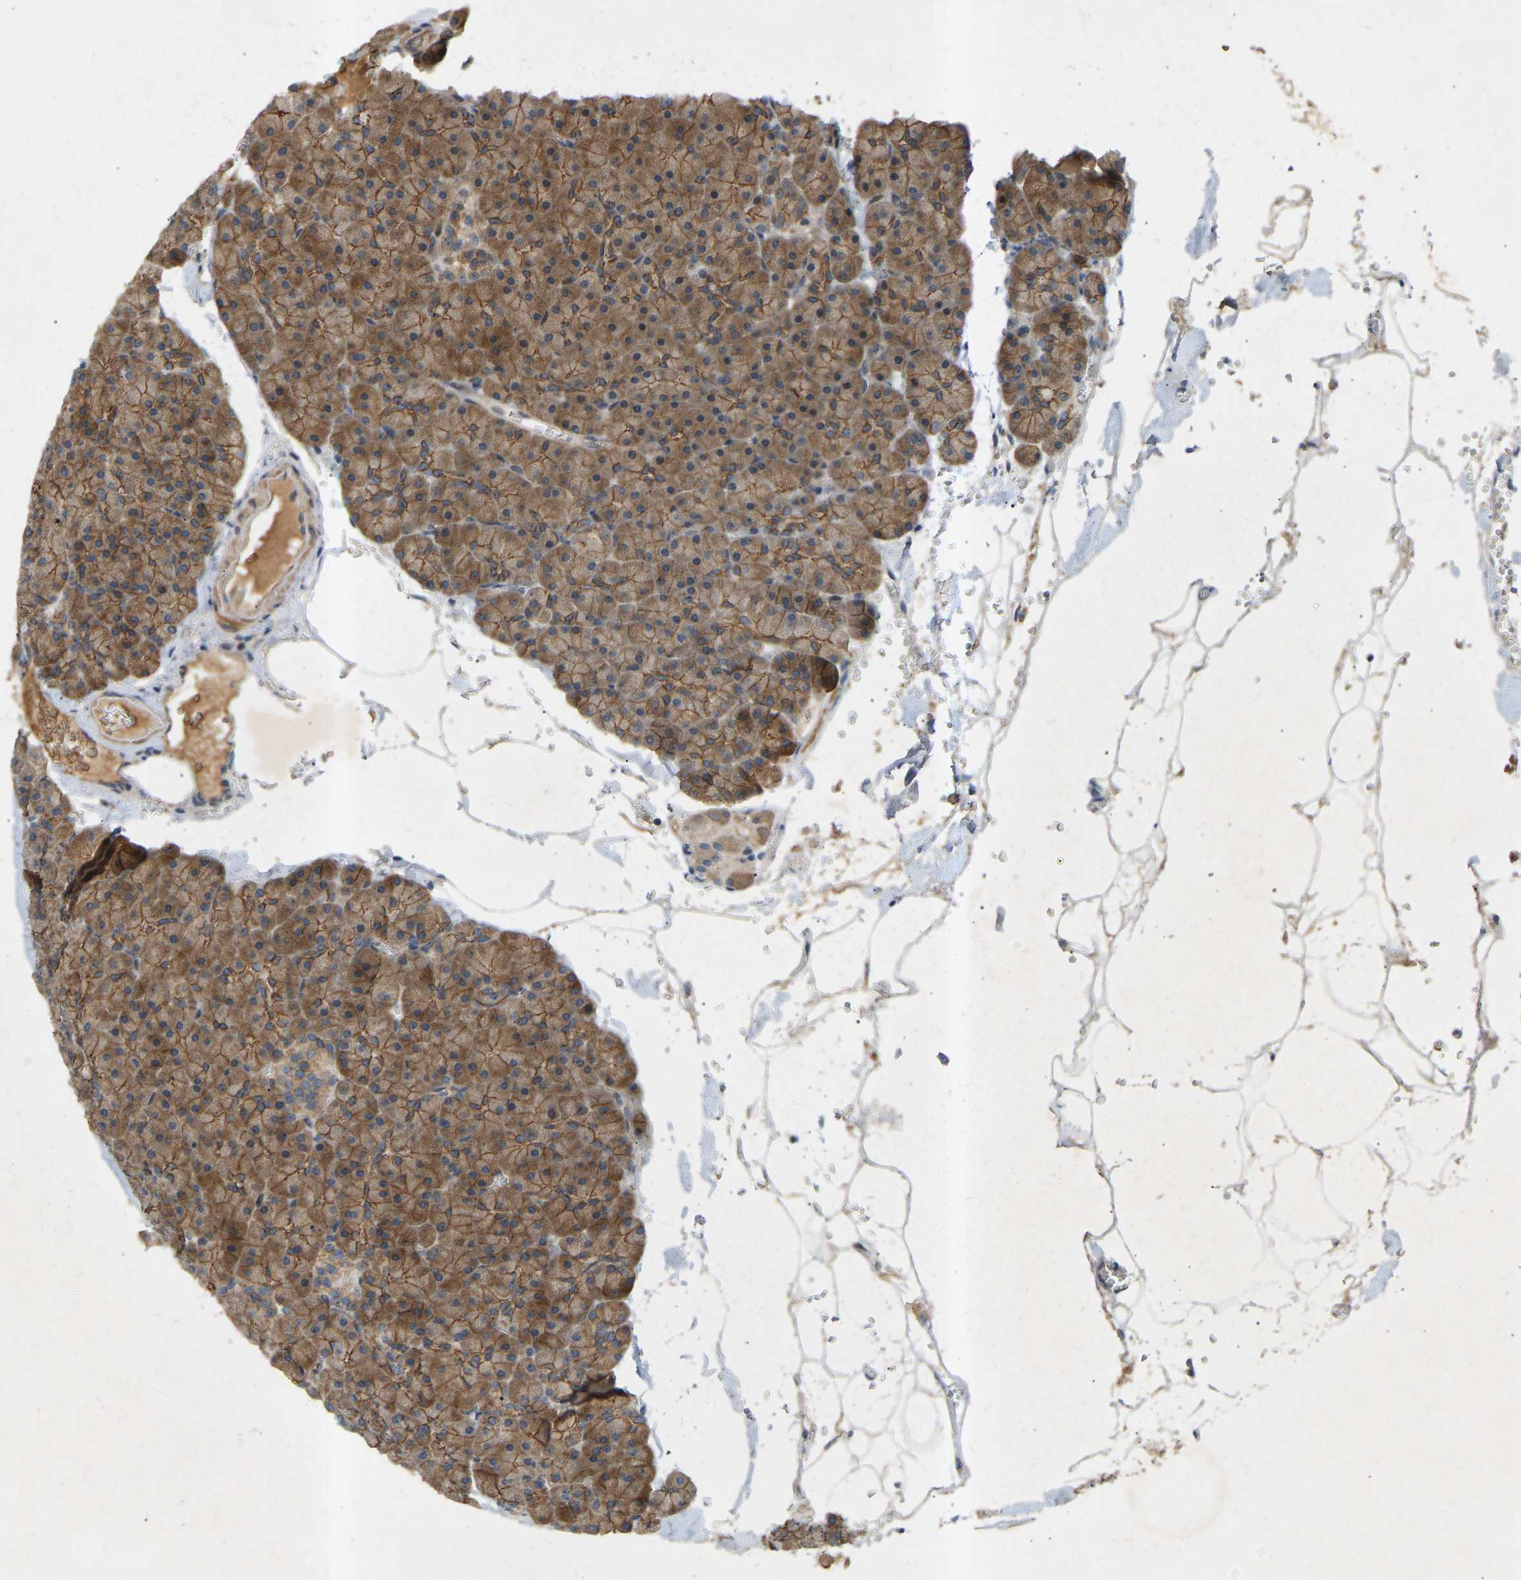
{"staining": {"intensity": "moderate", "quantity": ">75%", "location": "cytoplasmic/membranous"}, "tissue": "pancreas", "cell_type": "Exocrine glandular cells", "image_type": "normal", "snomed": [{"axis": "morphology", "description": "Normal tissue, NOS"}, {"axis": "topography", "description": "Pancreas"}], "caption": "Immunohistochemical staining of normal pancreas reveals medium levels of moderate cytoplasmic/membranous staining in about >75% of exocrine glandular cells. (Brightfield microscopy of DAB IHC at high magnification).", "gene": "ATP5MF", "patient": {"sex": "male", "age": 35}}